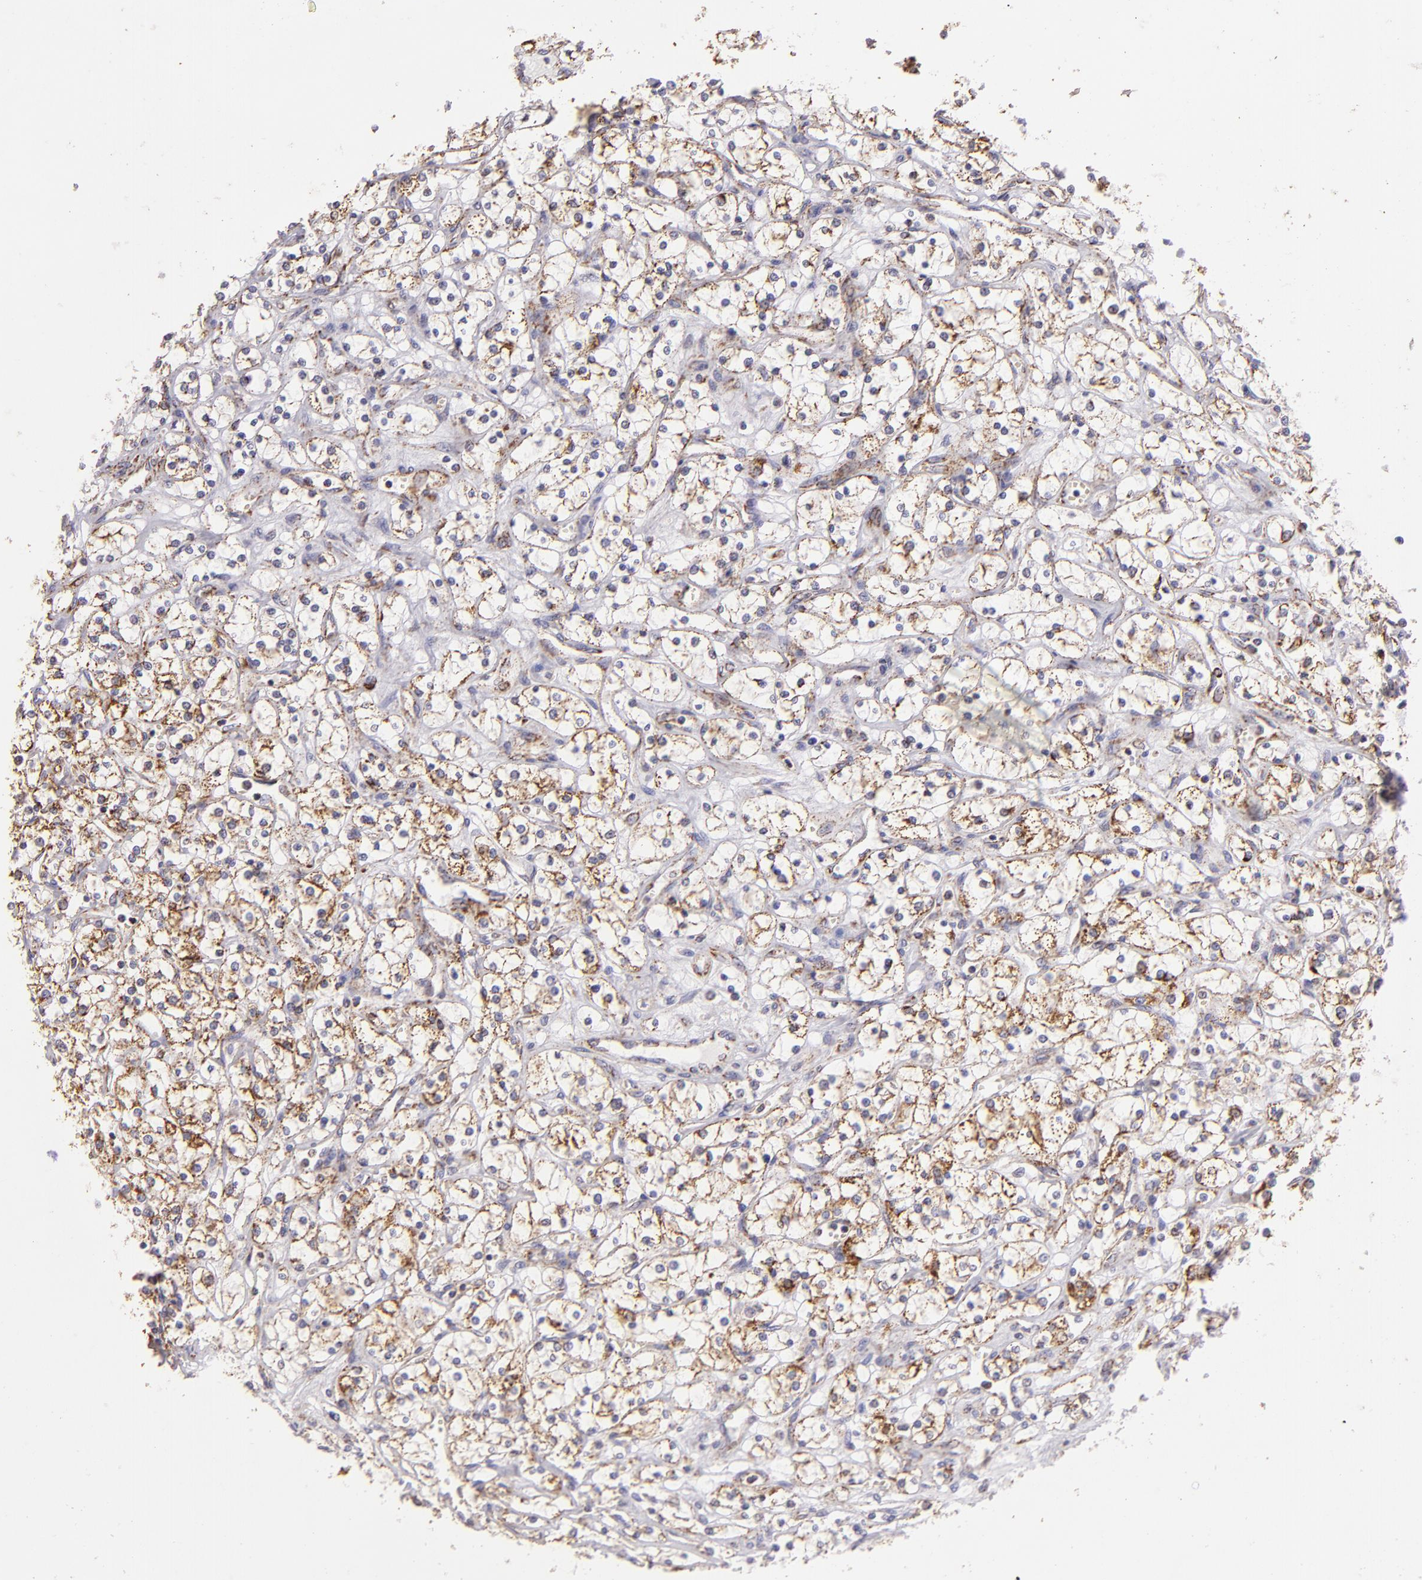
{"staining": {"intensity": "weak", "quantity": ">75%", "location": "cytoplasmic/membranous"}, "tissue": "renal cancer", "cell_type": "Tumor cells", "image_type": "cancer", "snomed": [{"axis": "morphology", "description": "Adenocarcinoma, NOS"}, {"axis": "topography", "description": "Kidney"}], "caption": "Protein expression by immunohistochemistry shows weak cytoplasmic/membranous expression in about >75% of tumor cells in renal cancer.", "gene": "HSPD1", "patient": {"sex": "male", "age": 61}}